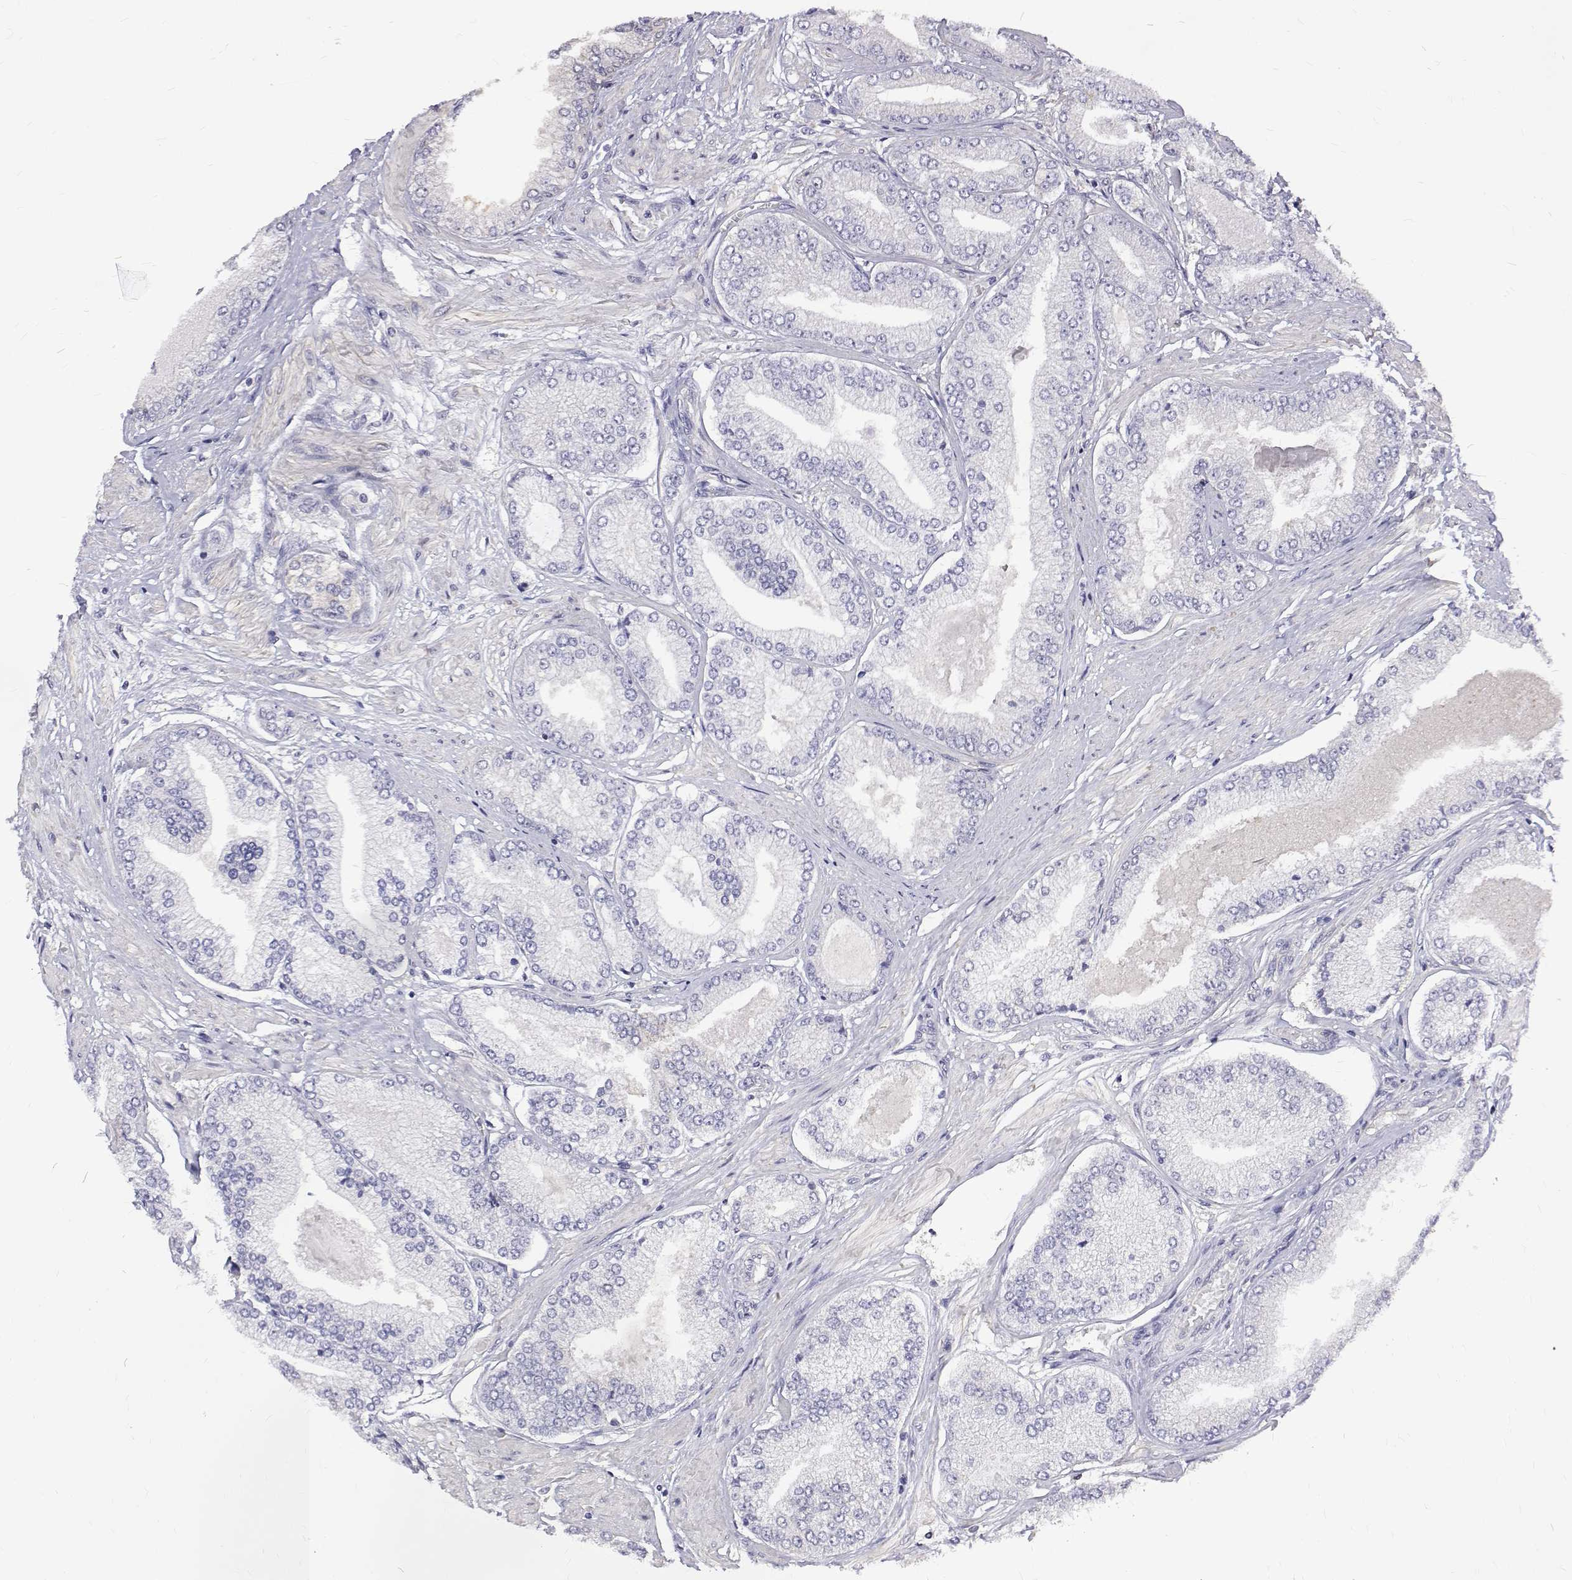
{"staining": {"intensity": "negative", "quantity": "none", "location": "none"}, "tissue": "prostate cancer", "cell_type": "Tumor cells", "image_type": "cancer", "snomed": [{"axis": "morphology", "description": "Adenocarcinoma, Low grade"}, {"axis": "topography", "description": "Prostate"}], "caption": "A histopathology image of human prostate cancer is negative for staining in tumor cells.", "gene": "PADI1", "patient": {"sex": "male", "age": 55}}